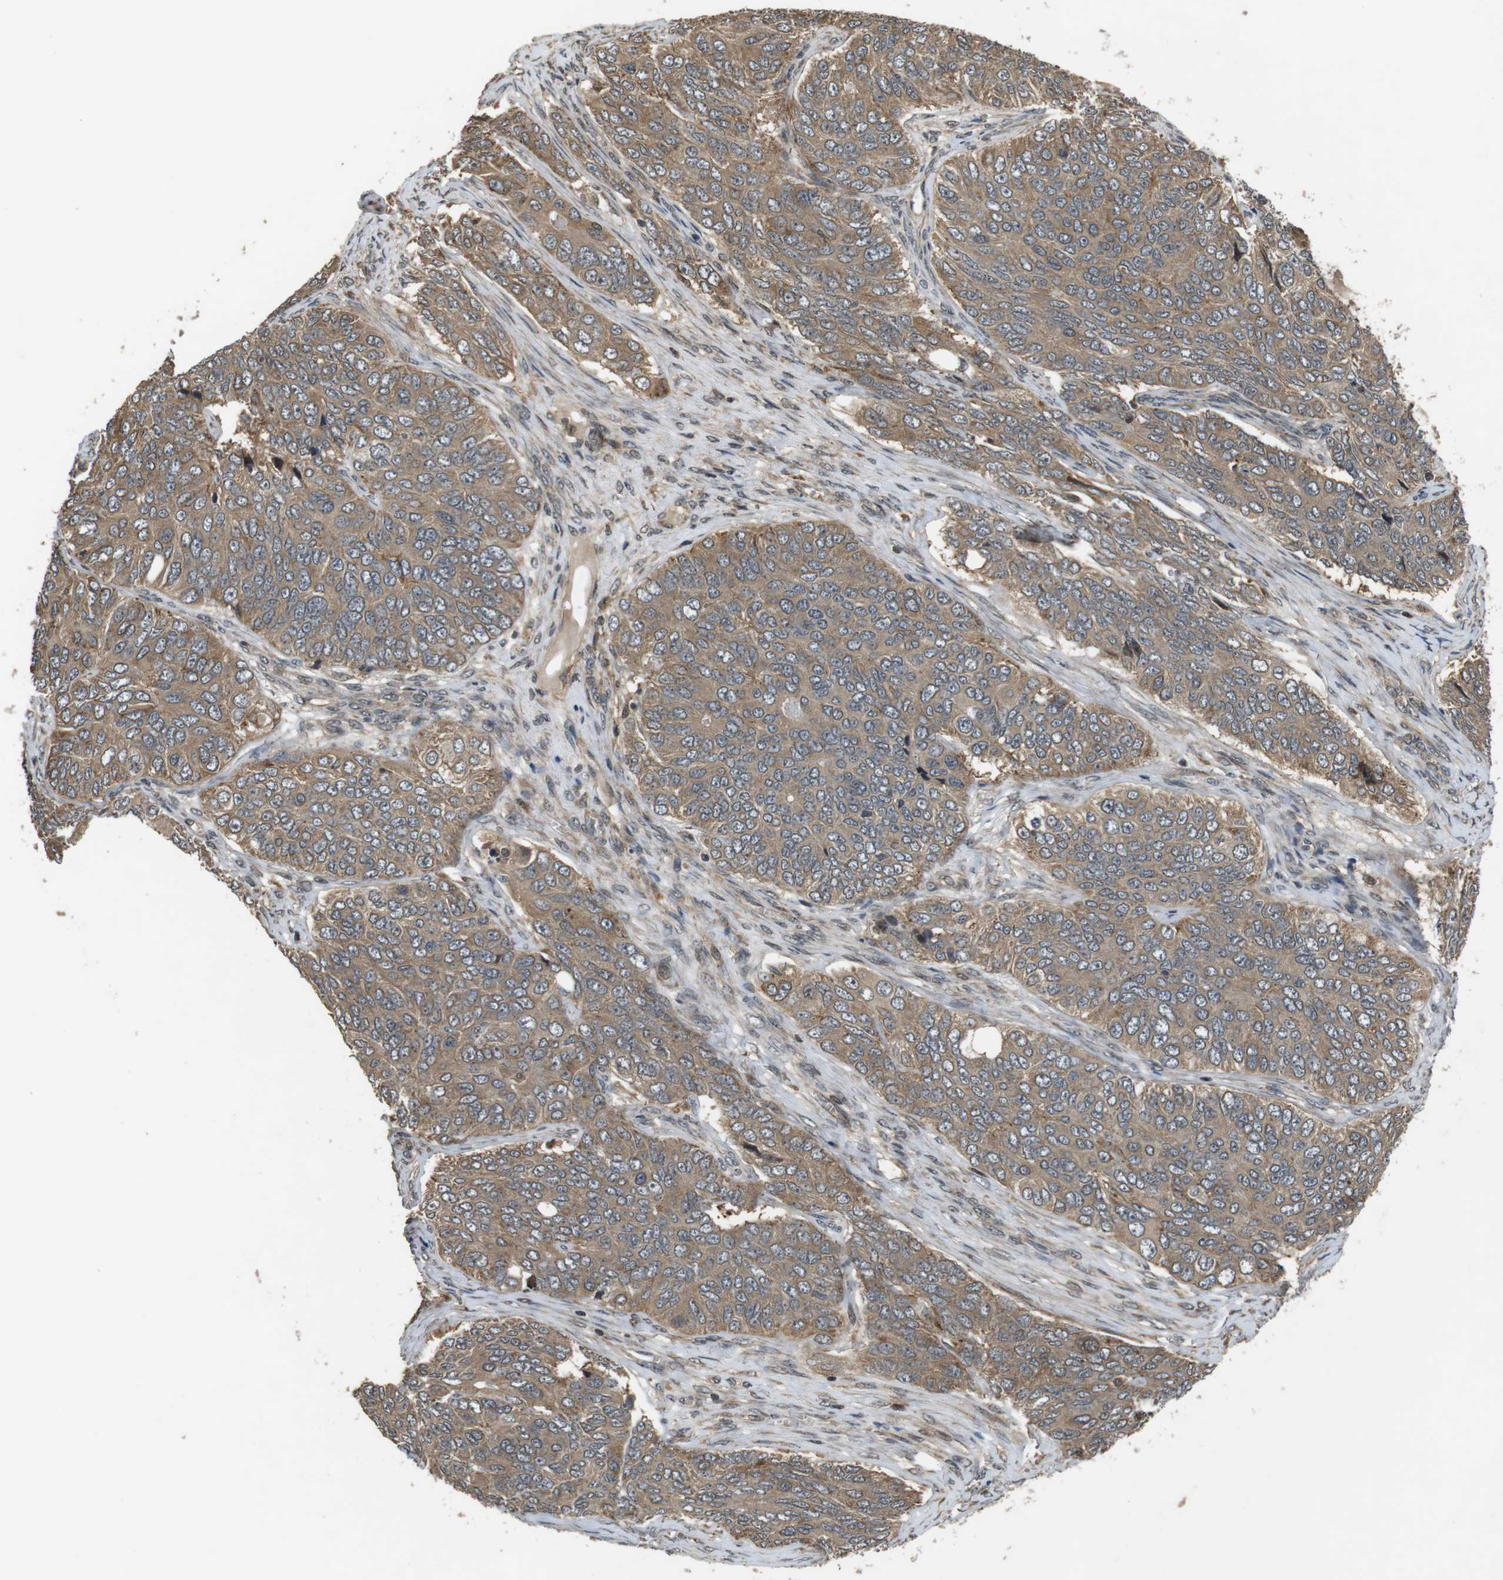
{"staining": {"intensity": "moderate", "quantity": ">75%", "location": "cytoplasmic/membranous"}, "tissue": "ovarian cancer", "cell_type": "Tumor cells", "image_type": "cancer", "snomed": [{"axis": "morphology", "description": "Carcinoma, endometroid"}, {"axis": "topography", "description": "Ovary"}], "caption": "Immunohistochemistry (IHC) histopathology image of neoplastic tissue: endometroid carcinoma (ovarian) stained using IHC shows medium levels of moderate protein expression localized specifically in the cytoplasmic/membranous of tumor cells, appearing as a cytoplasmic/membranous brown color.", "gene": "FZD10", "patient": {"sex": "female", "age": 51}}